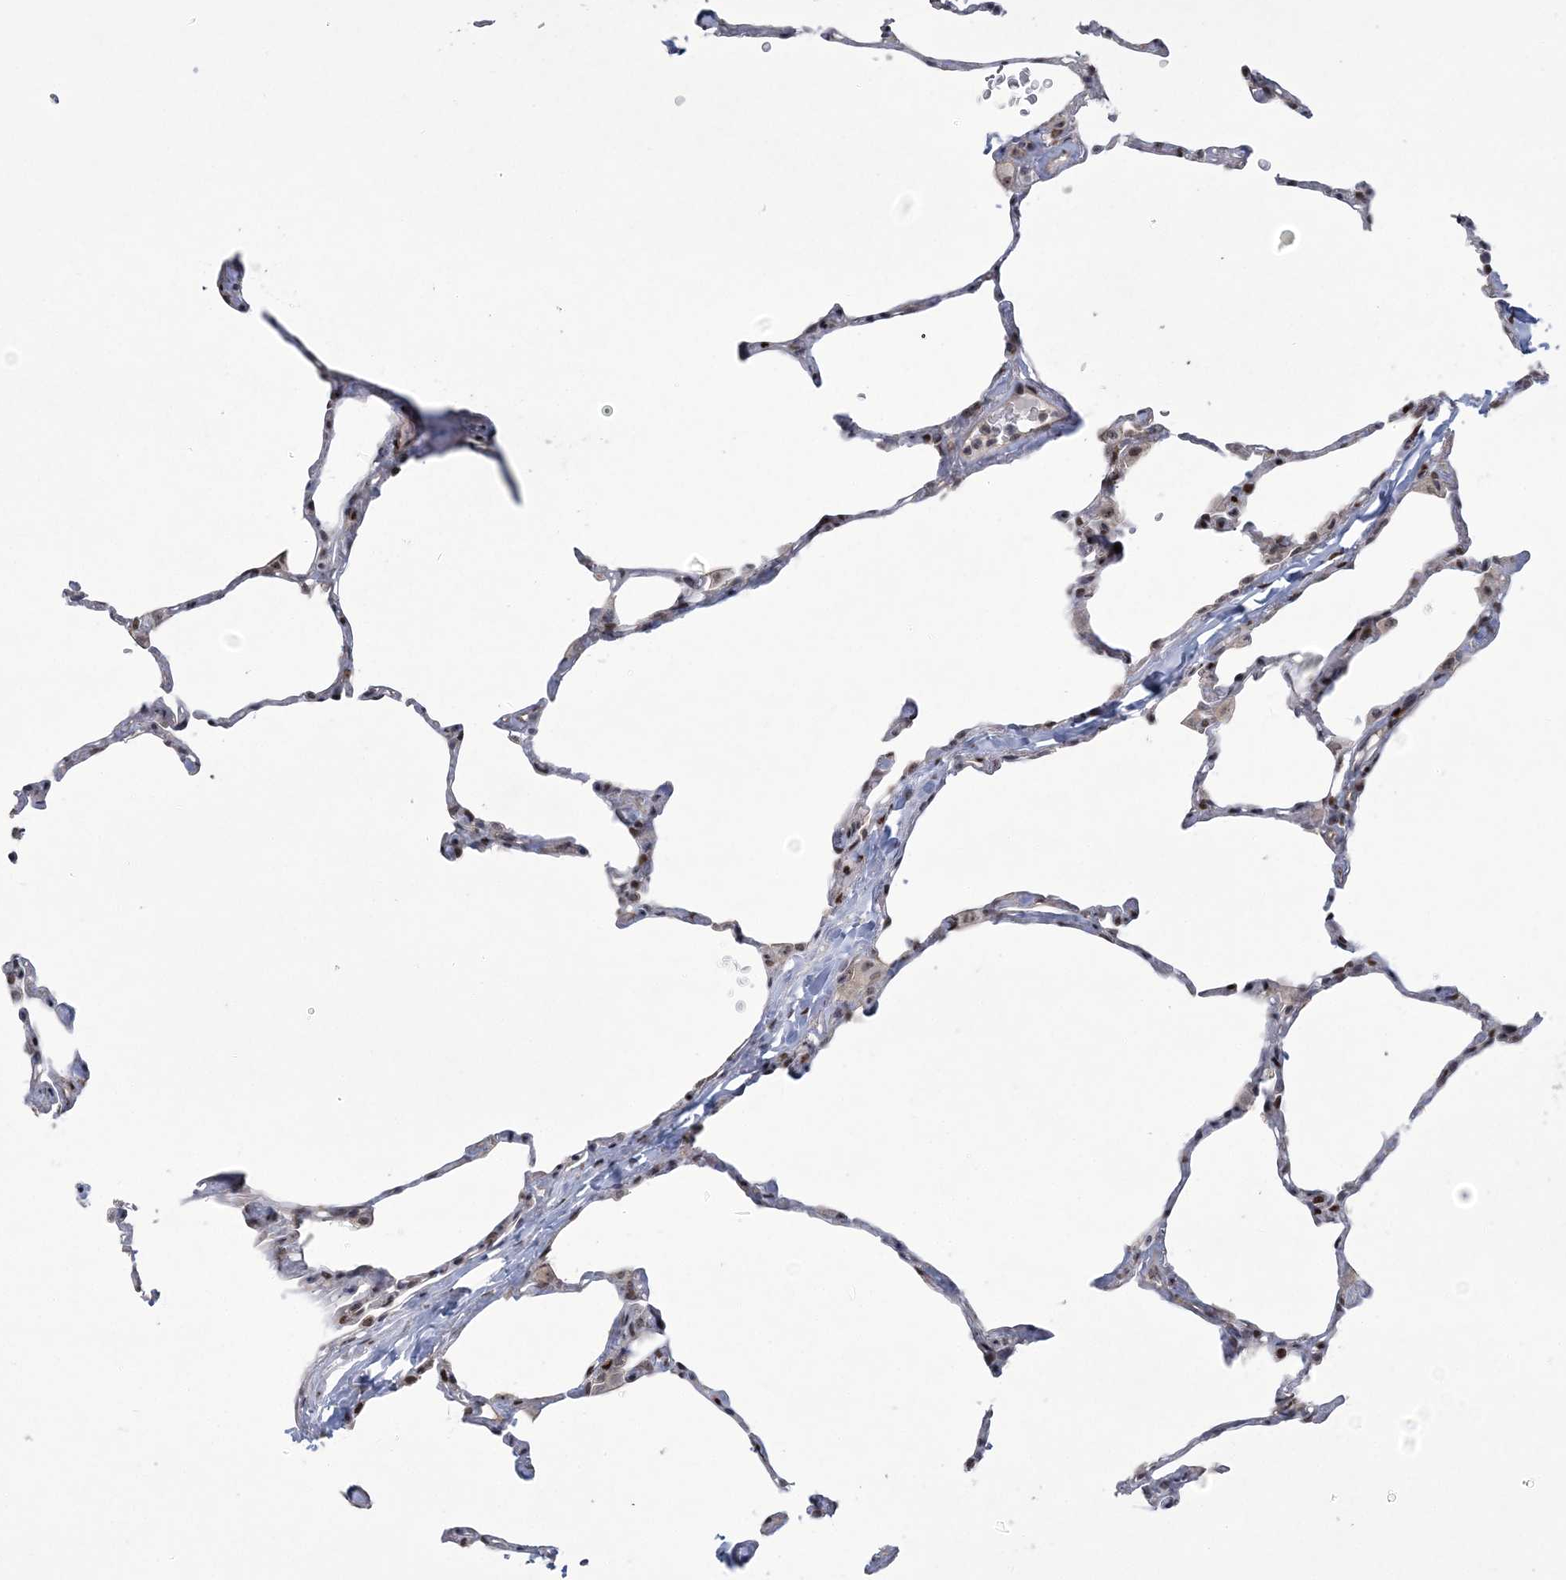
{"staining": {"intensity": "negative", "quantity": "none", "location": "none"}, "tissue": "lung", "cell_type": "Alveolar cells", "image_type": "normal", "snomed": [{"axis": "morphology", "description": "Normal tissue, NOS"}, {"axis": "topography", "description": "Lung"}], "caption": "Immunohistochemistry (IHC) of unremarkable lung shows no expression in alveolar cells. The staining was performed using DAB (3,3'-diaminobenzidine) to visualize the protein expression in brown, while the nuclei were stained in blue with hematoxylin (Magnification: 20x).", "gene": "HOMEZ", "patient": {"sex": "male", "age": 65}}